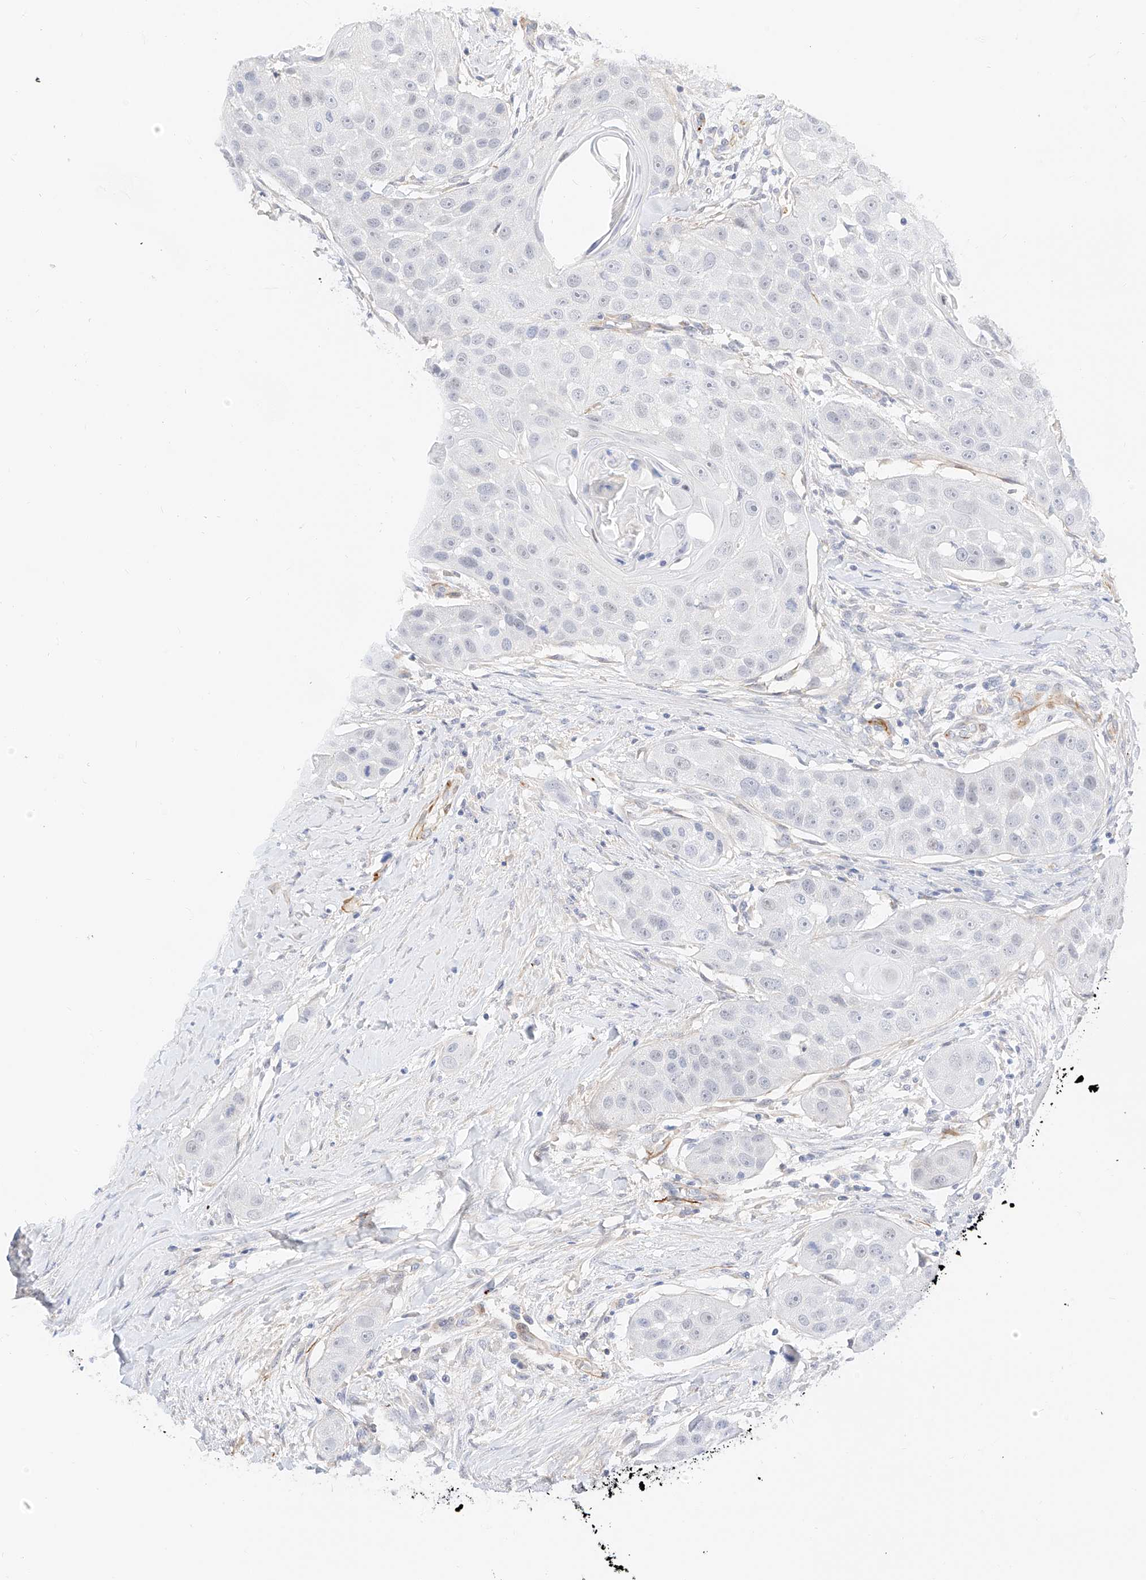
{"staining": {"intensity": "negative", "quantity": "none", "location": "none"}, "tissue": "head and neck cancer", "cell_type": "Tumor cells", "image_type": "cancer", "snomed": [{"axis": "morphology", "description": "Normal tissue, NOS"}, {"axis": "morphology", "description": "Squamous cell carcinoma, NOS"}, {"axis": "topography", "description": "Skeletal muscle"}, {"axis": "topography", "description": "Head-Neck"}], "caption": "This is a micrograph of IHC staining of head and neck squamous cell carcinoma, which shows no staining in tumor cells.", "gene": "CDCP2", "patient": {"sex": "male", "age": 51}}